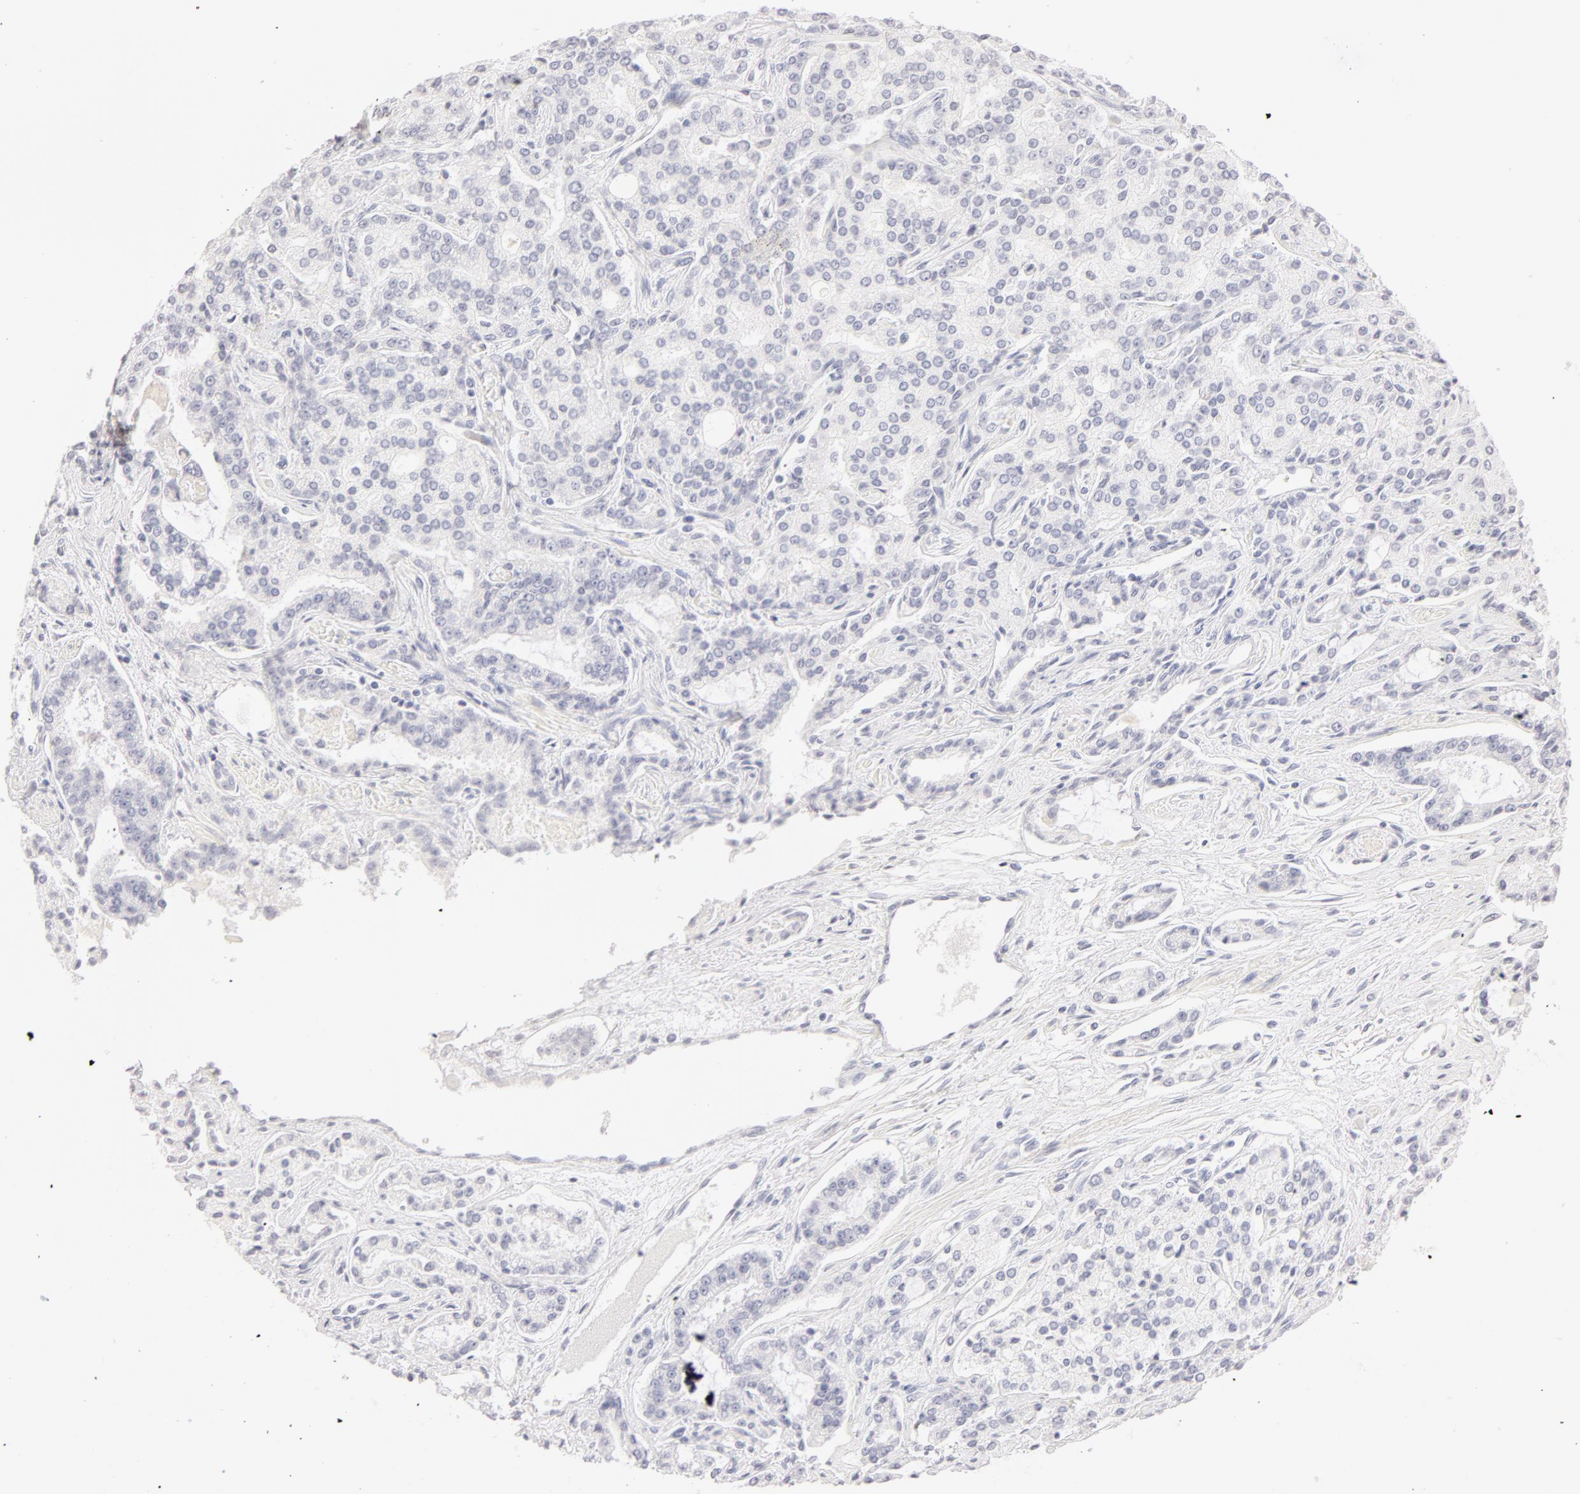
{"staining": {"intensity": "negative", "quantity": "none", "location": "none"}, "tissue": "prostate cancer", "cell_type": "Tumor cells", "image_type": "cancer", "snomed": [{"axis": "morphology", "description": "Adenocarcinoma, Medium grade"}, {"axis": "topography", "description": "Prostate"}], "caption": "Tumor cells show no significant protein positivity in prostate medium-grade adenocarcinoma.", "gene": "LGALS7B", "patient": {"sex": "male", "age": 72}}